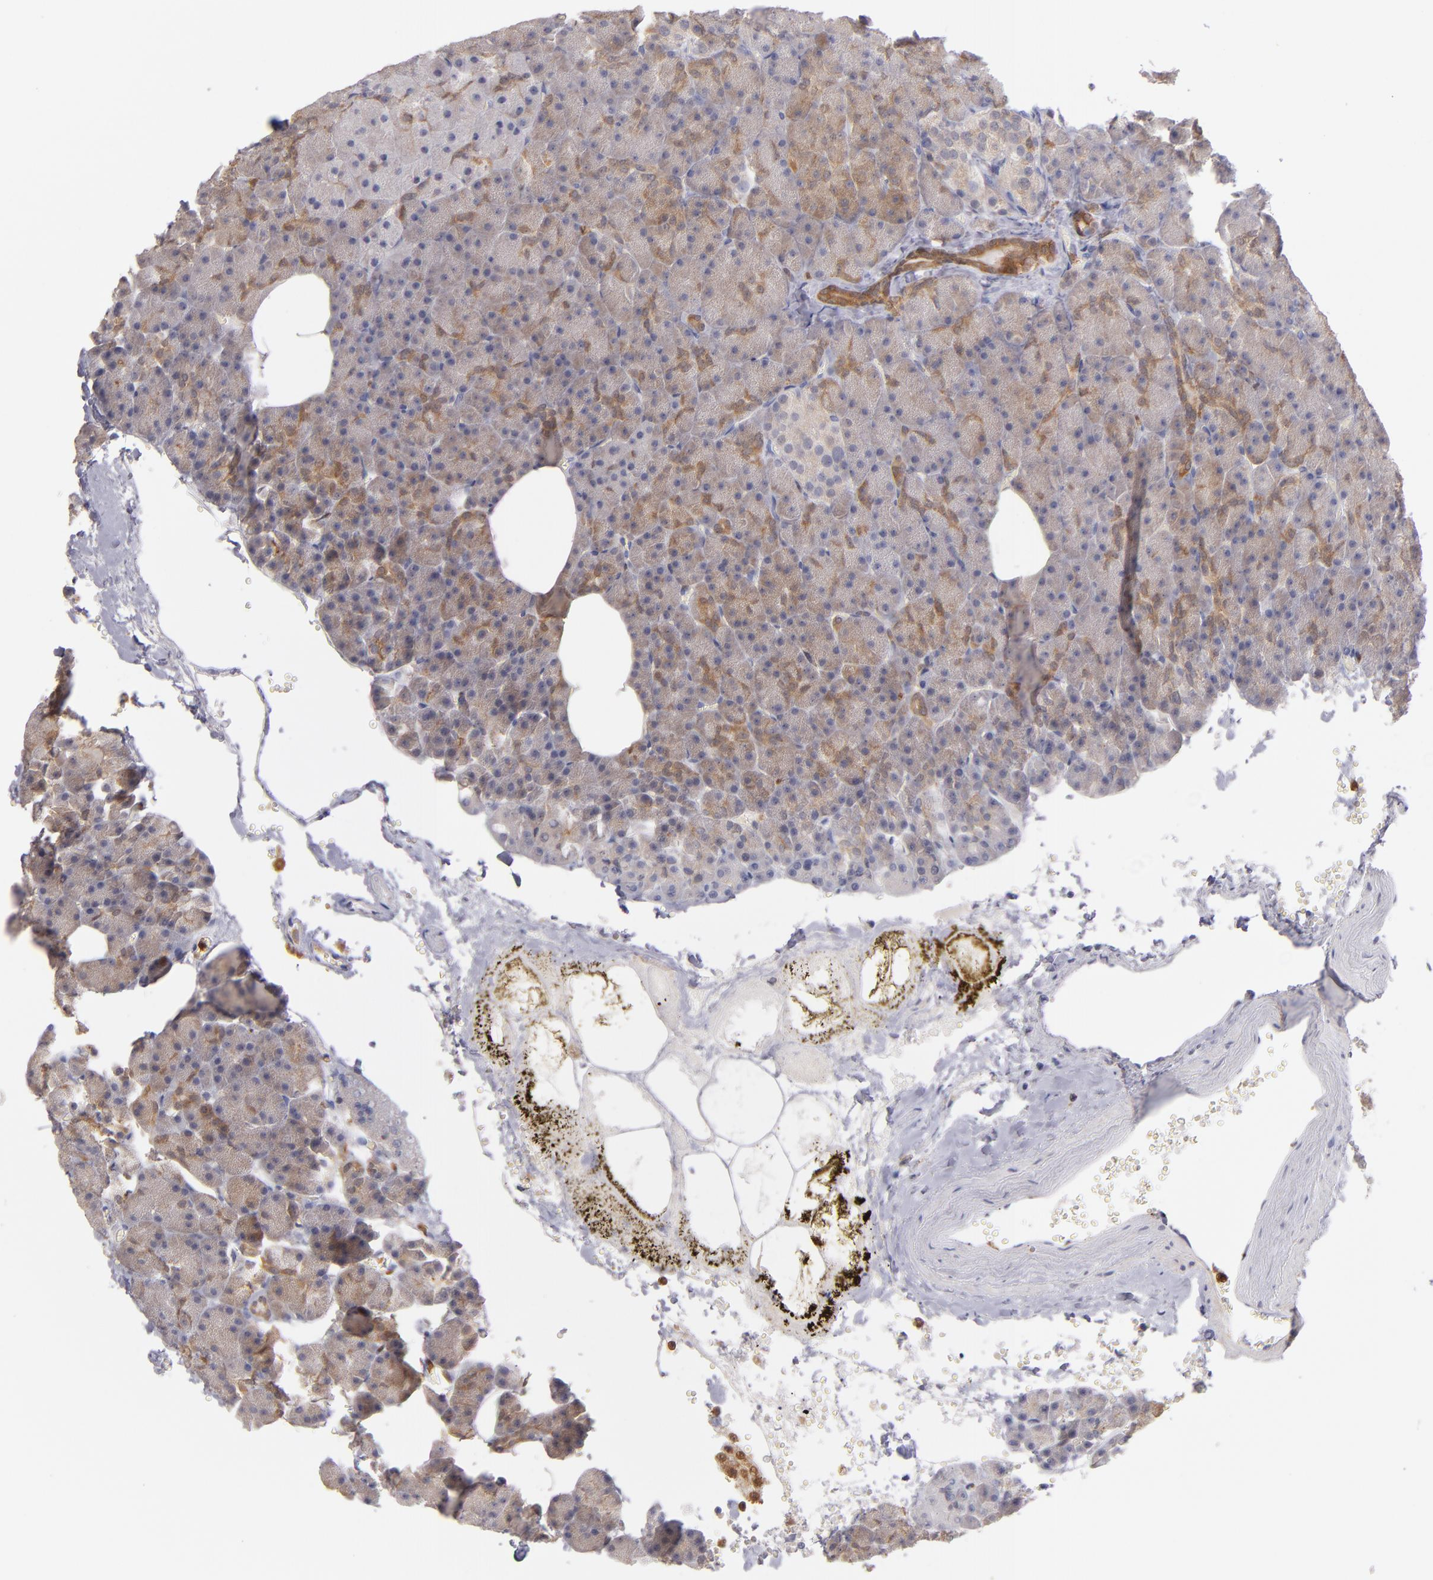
{"staining": {"intensity": "moderate", "quantity": ">75%", "location": "cytoplasmic/membranous"}, "tissue": "pancreas", "cell_type": "Exocrine glandular cells", "image_type": "normal", "snomed": [{"axis": "morphology", "description": "Normal tissue, NOS"}, {"axis": "topography", "description": "Pancreas"}], "caption": "Immunohistochemical staining of unremarkable human pancreas displays moderate cytoplasmic/membranous protein positivity in approximately >75% of exocrine glandular cells.", "gene": "PRKCD", "patient": {"sex": "female", "age": 35}}